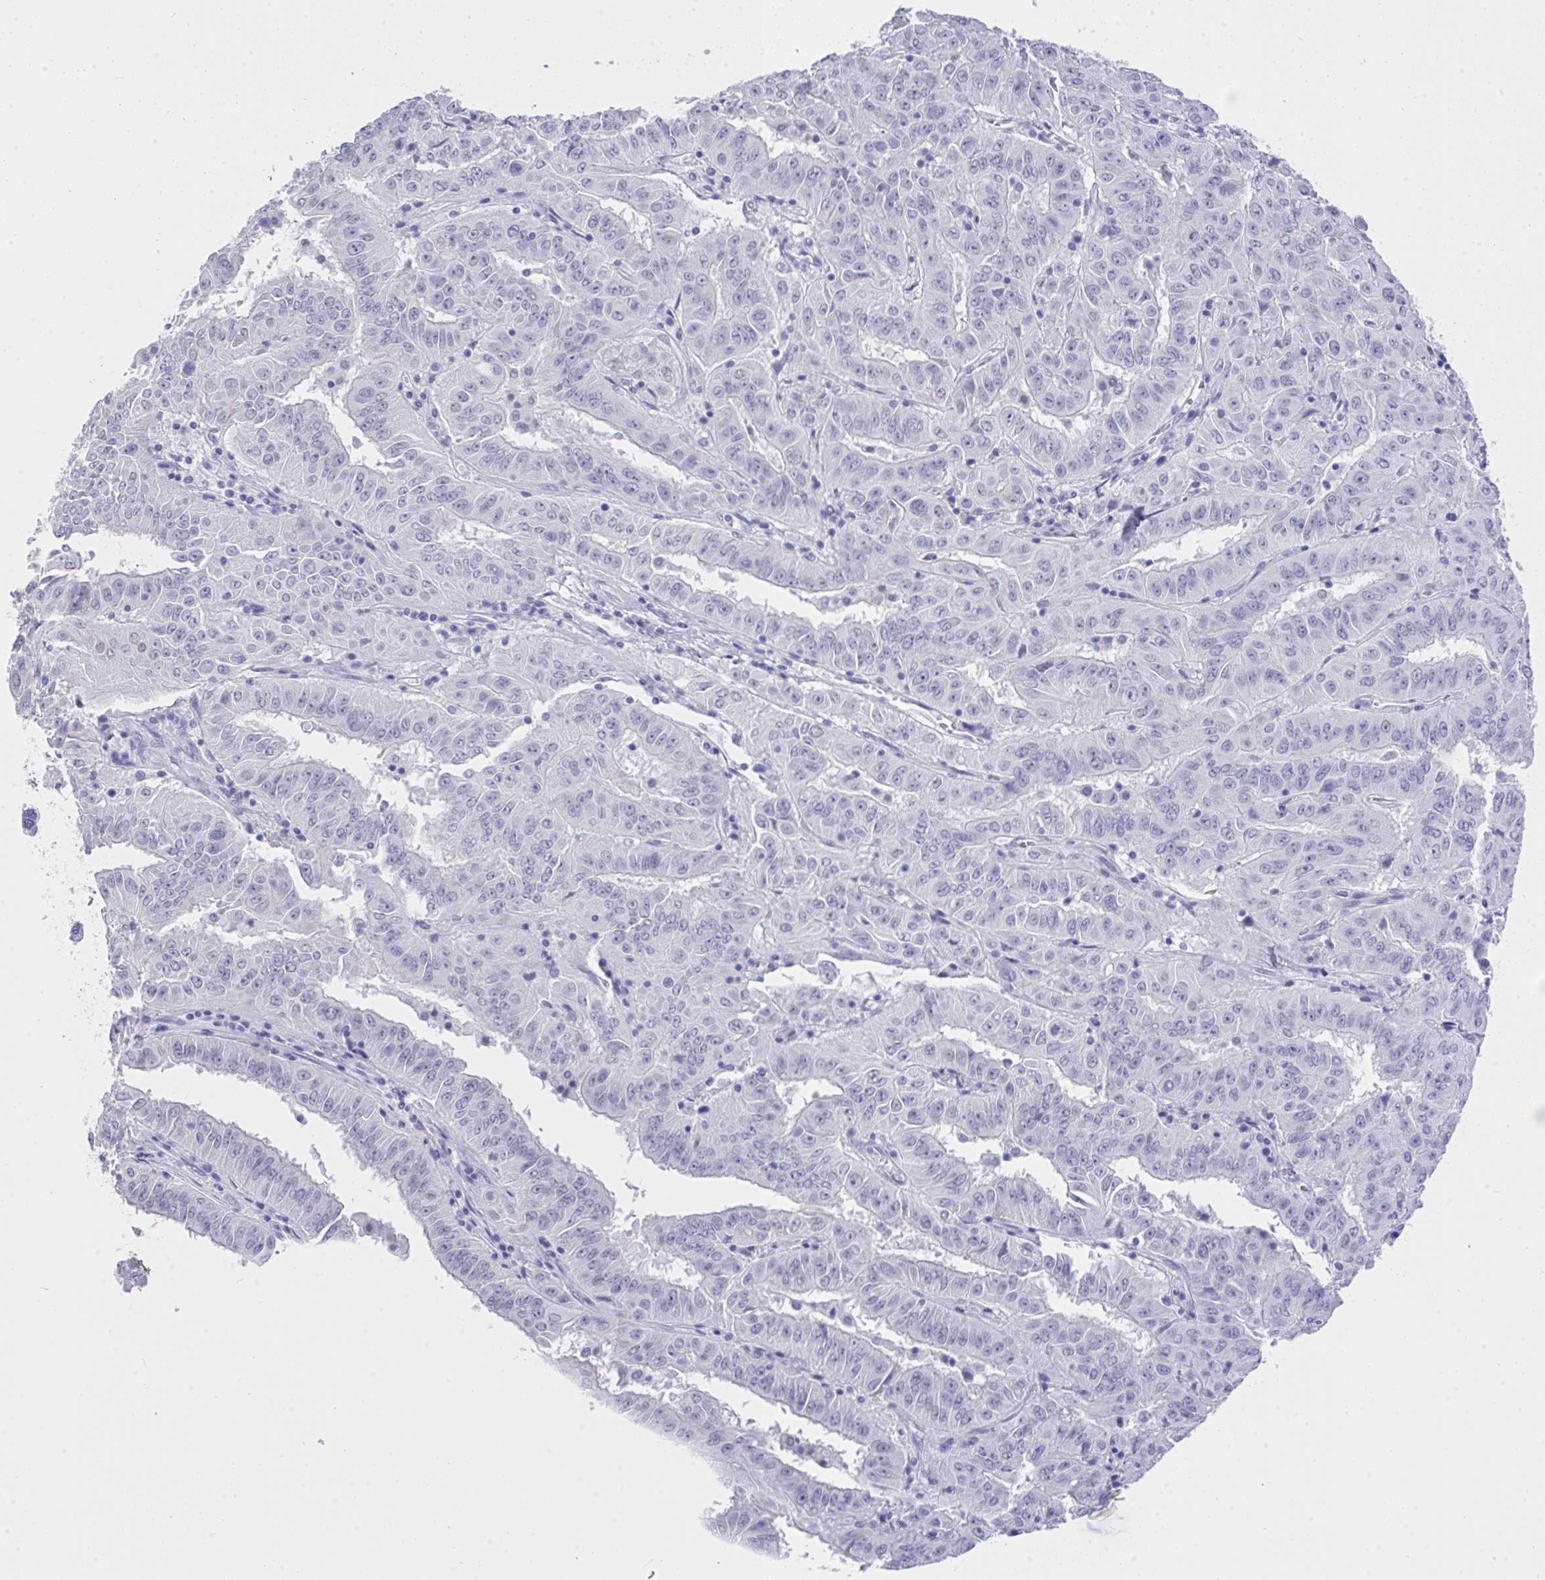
{"staining": {"intensity": "negative", "quantity": "none", "location": "none"}, "tissue": "pancreatic cancer", "cell_type": "Tumor cells", "image_type": "cancer", "snomed": [{"axis": "morphology", "description": "Adenocarcinoma, NOS"}, {"axis": "topography", "description": "Pancreas"}], "caption": "A histopathology image of human pancreatic cancer (adenocarcinoma) is negative for staining in tumor cells.", "gene": "MS4A12", "patient": {"sex": "male", "age": 63}}